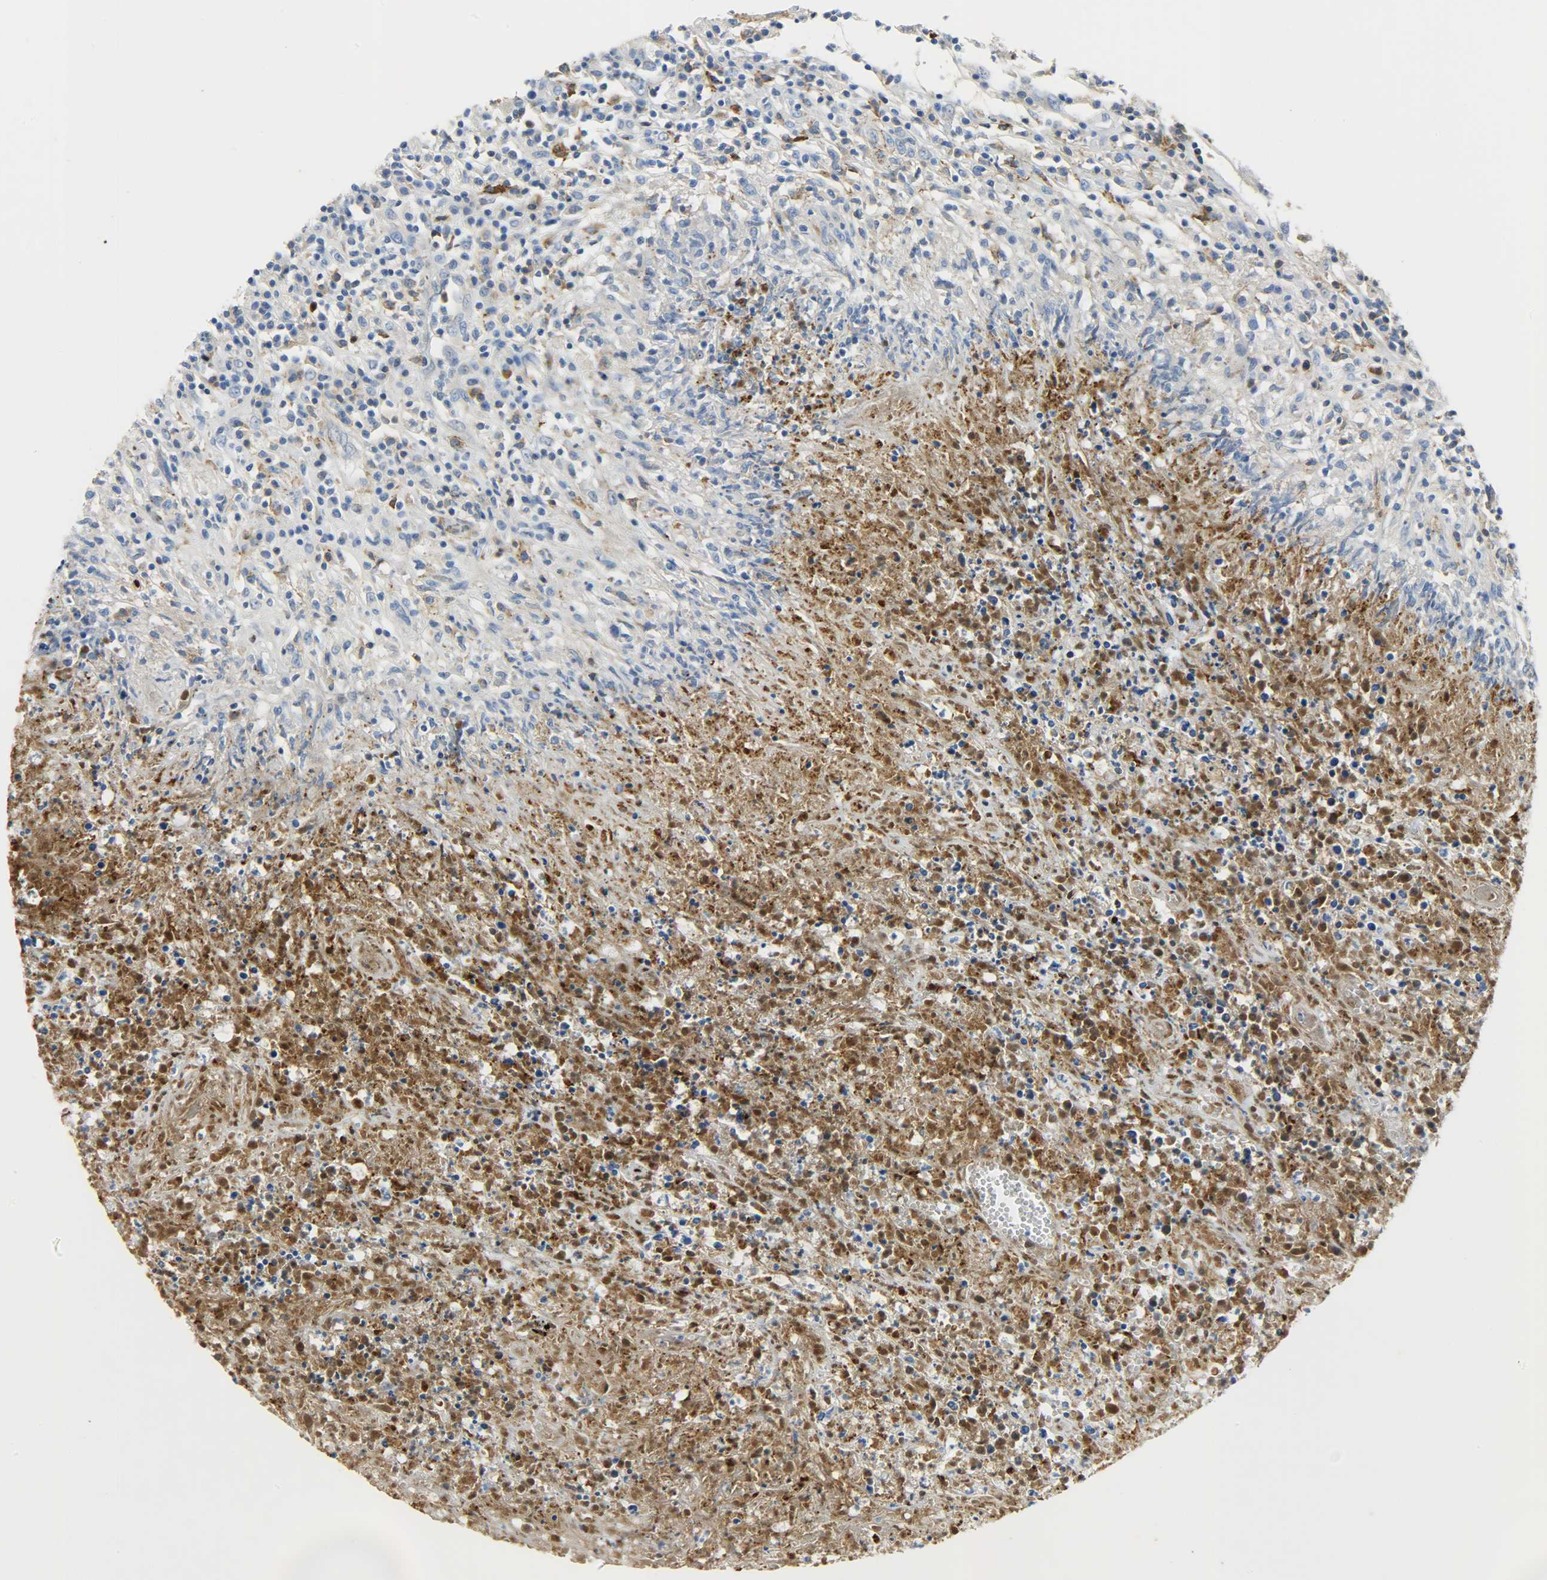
{"staining": {"intensity": "moderate", "quantity": "25%-75%", "location": "cytoplasmic/membranous"}, "tissue": "lymphoma", "cell_type": "Tumor cells", "image_type": "cancer", "snomed": [{"axis": "morphology", "description": "Malignant lymphoma, non-Hodgkin's type, High grade"}, {"axis": "topography", "description": "Lymph node"}], "caption": "Malignant lymphoma, non-Hodgkin's type (high-grade) tissue shows moderate cytoplasmic/membranous expression in about 25%-75% of tumor cells, visualized by immunohistochemistry.", "gene": "CRP", "patient": {"sex": "female", "age": 84}}